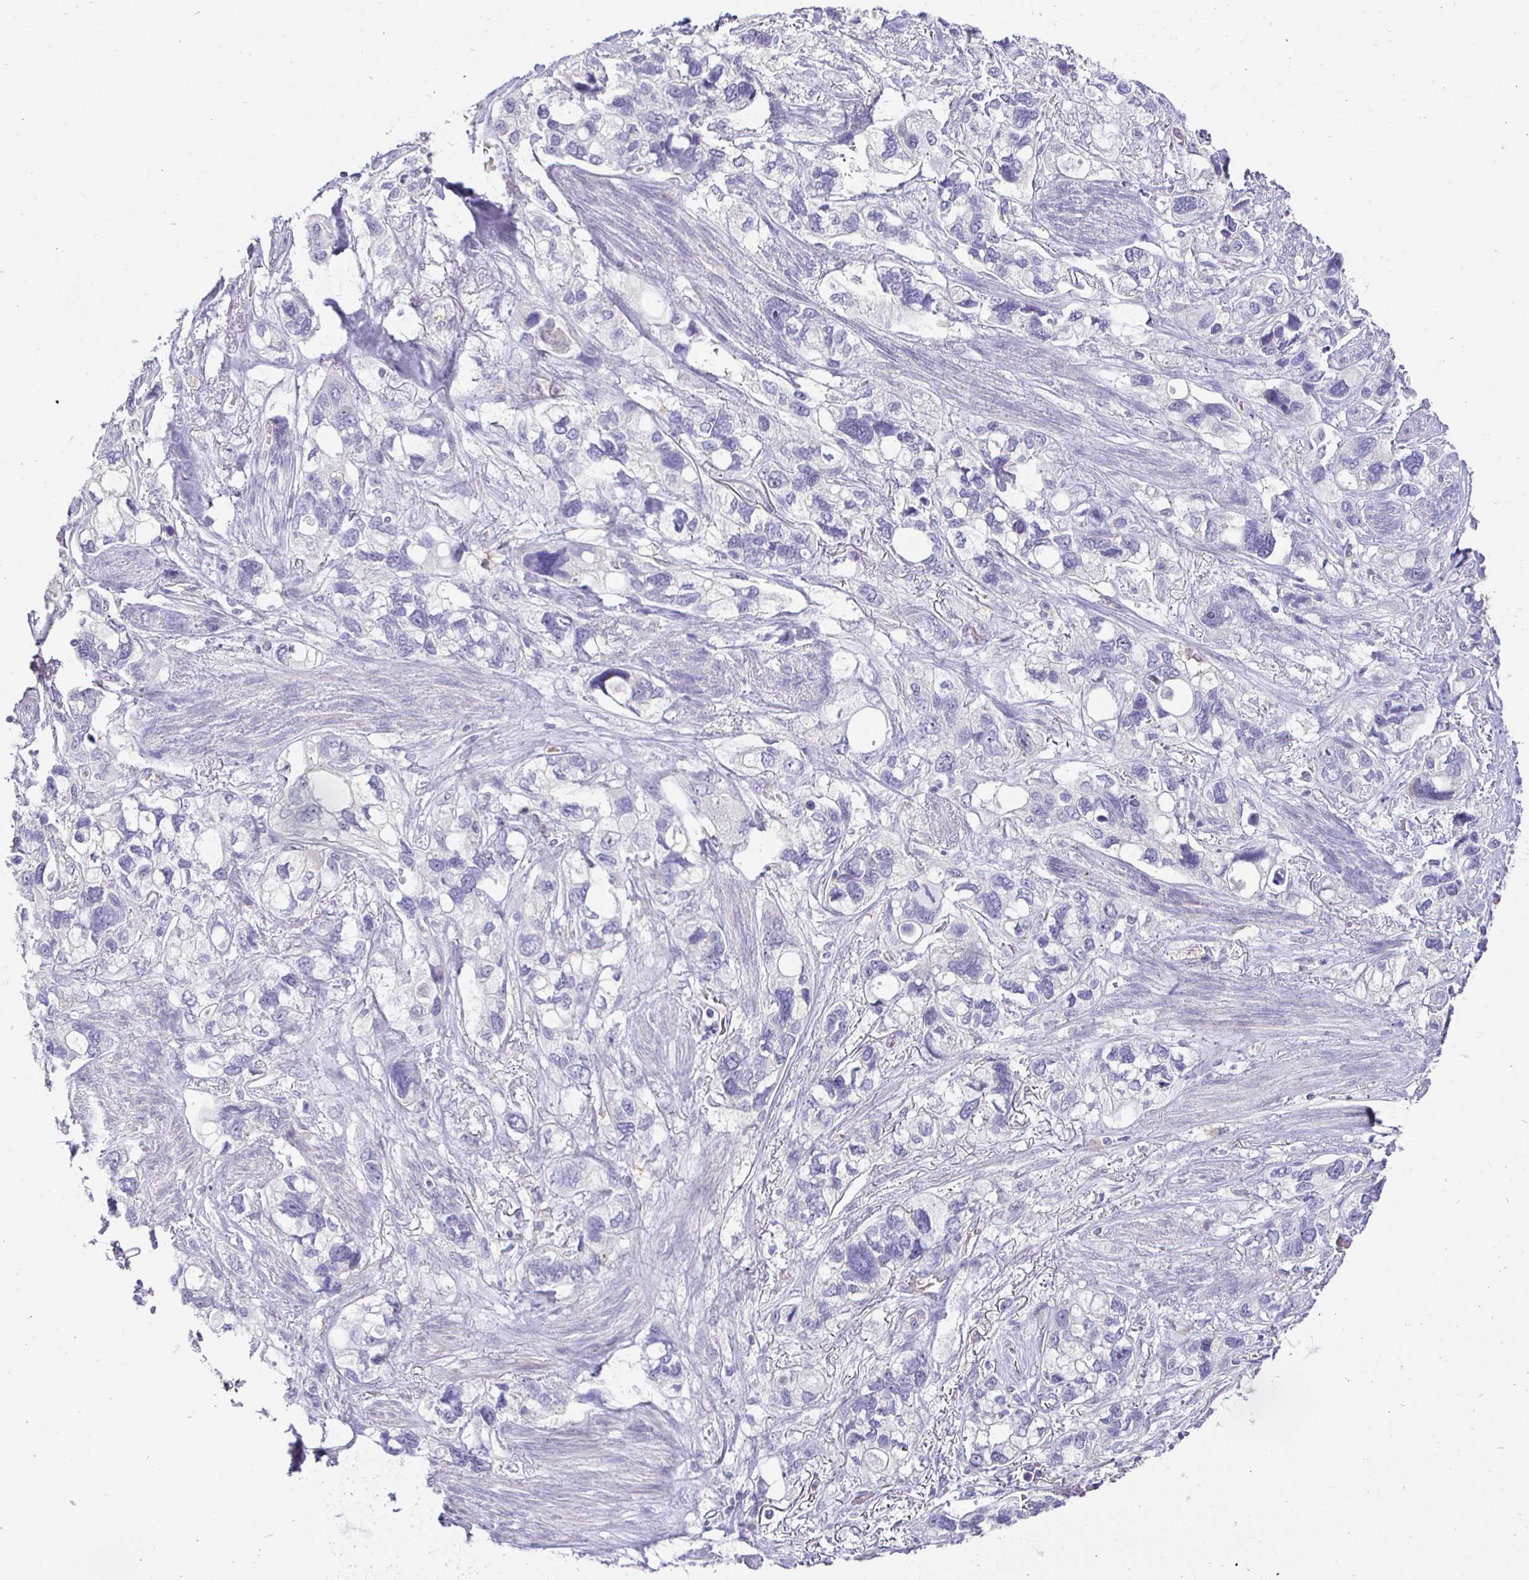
{"staining": {"intensity": "negative", "quantity": "none", "location": "none"}, "tissue": "stomach cancer", "cell_type": "Tumor cells", "image_type": "cancer", "snomed": [{"axis": "morphology", "description": "Adenocarcinoma, NOS"}, {"axis": "topography", "description": "Stomach, upper"}], "caption": "This is an immunohistochemistry (IHC) histopathology image of stomach adenocarcinoma. There is no expression in tumor cells.", "gene": "SIRPA", "patient": {"sex": "female", "age": 81}}